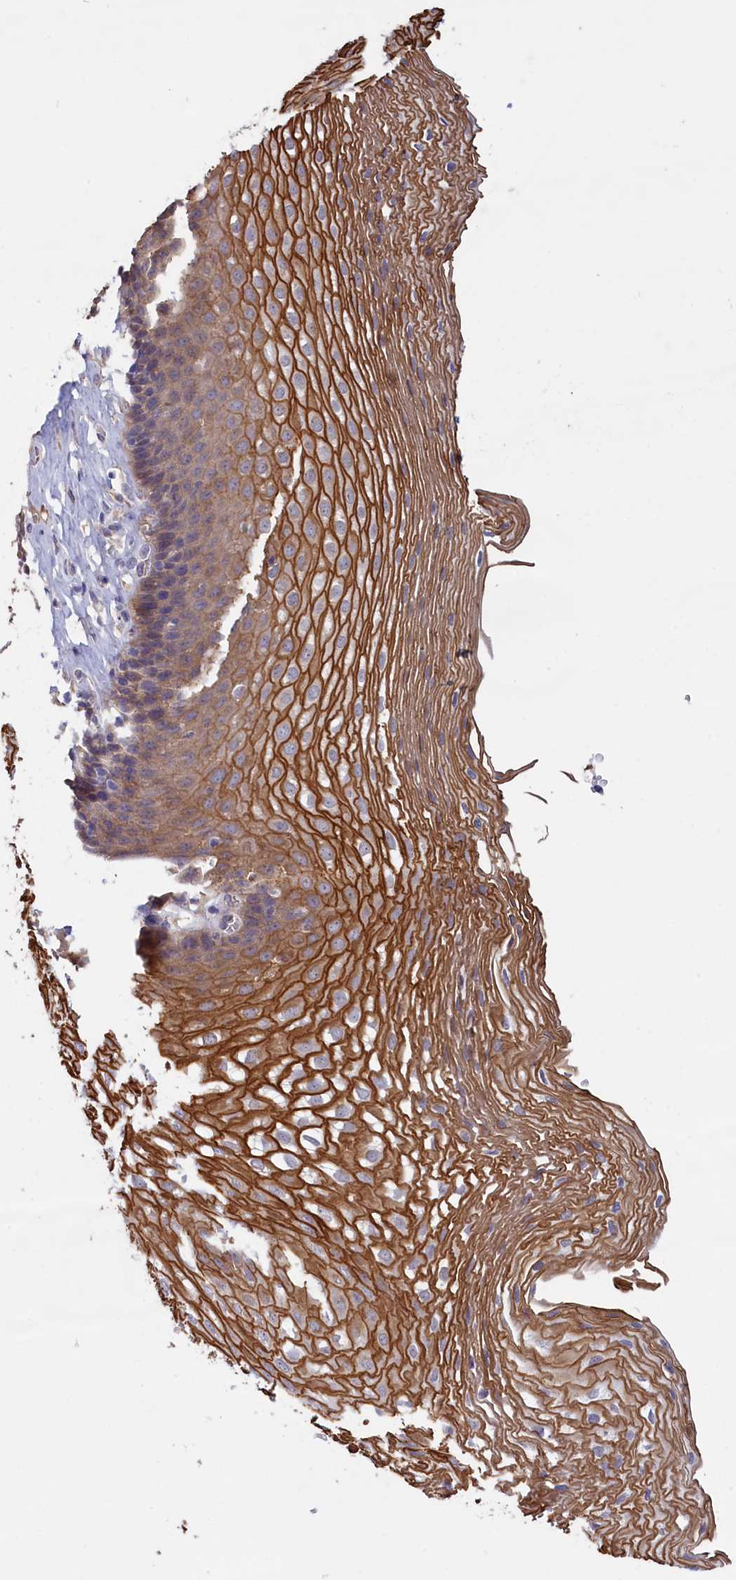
{"staining": {"intensity": "moderate", "quantity": "25%-75%", "location": "cytoplasmic/membranous"}, "tissue": "esophagus", "cell_type": "Squamous epithelial cells", "image_type": "normal", "snomed": [{"axis": "morphology", "description": "Normal tissue, NOS"}, {"axis": "topography", "description": "Esophagus"}], "caption": "Protein expression analysis of unremarkable human esophagus reveals moderate cytoplasmic/membranous expression in approximately 25%-75% of squamous epithelial cells. The staining was performed using DAB, with brown indicating positive protein expression. Nuclei are stained blue with hematoxylin.", "gene": "COL19A1", "patient": {"sex": "female", "age": 66}}